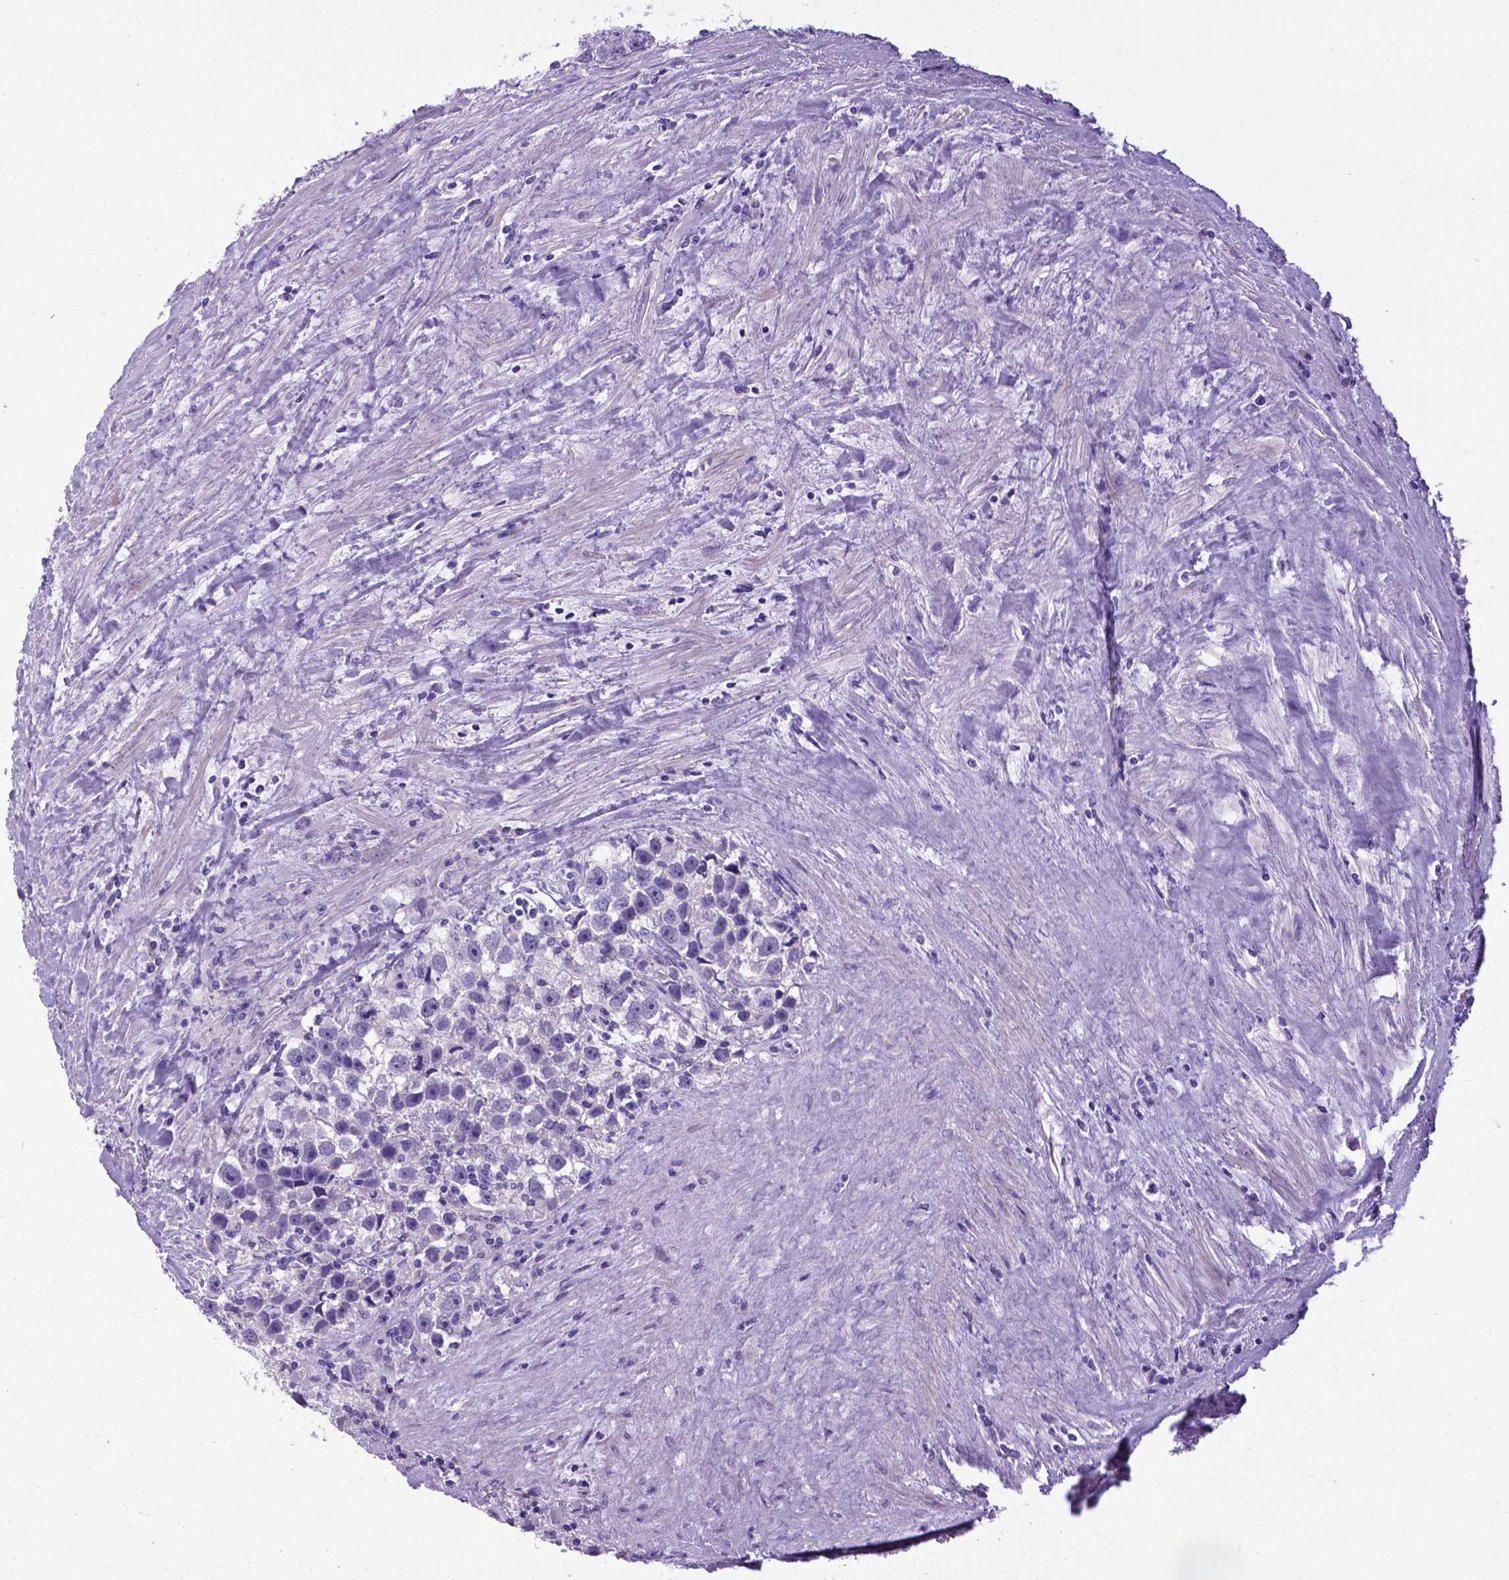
{"staining": {"intensity": "negative", "quantity": "none", "location": "none"}, "tissue": "testis cancer", "cell_type": "Tumor cells", "image_type": "cancer", "snomed": [{"axis": "morphology", "description": "Seminoma, NOS"}, {"axis": "topography", "description": "Testis"}], "caption": "High power microscopy micrograph of an immunohistochemistry micrograph of testis seminoma, revealing no significant staining in tumor cells.", "gene": "IGF2", "patient": {"sex": "male", "age": 43}}